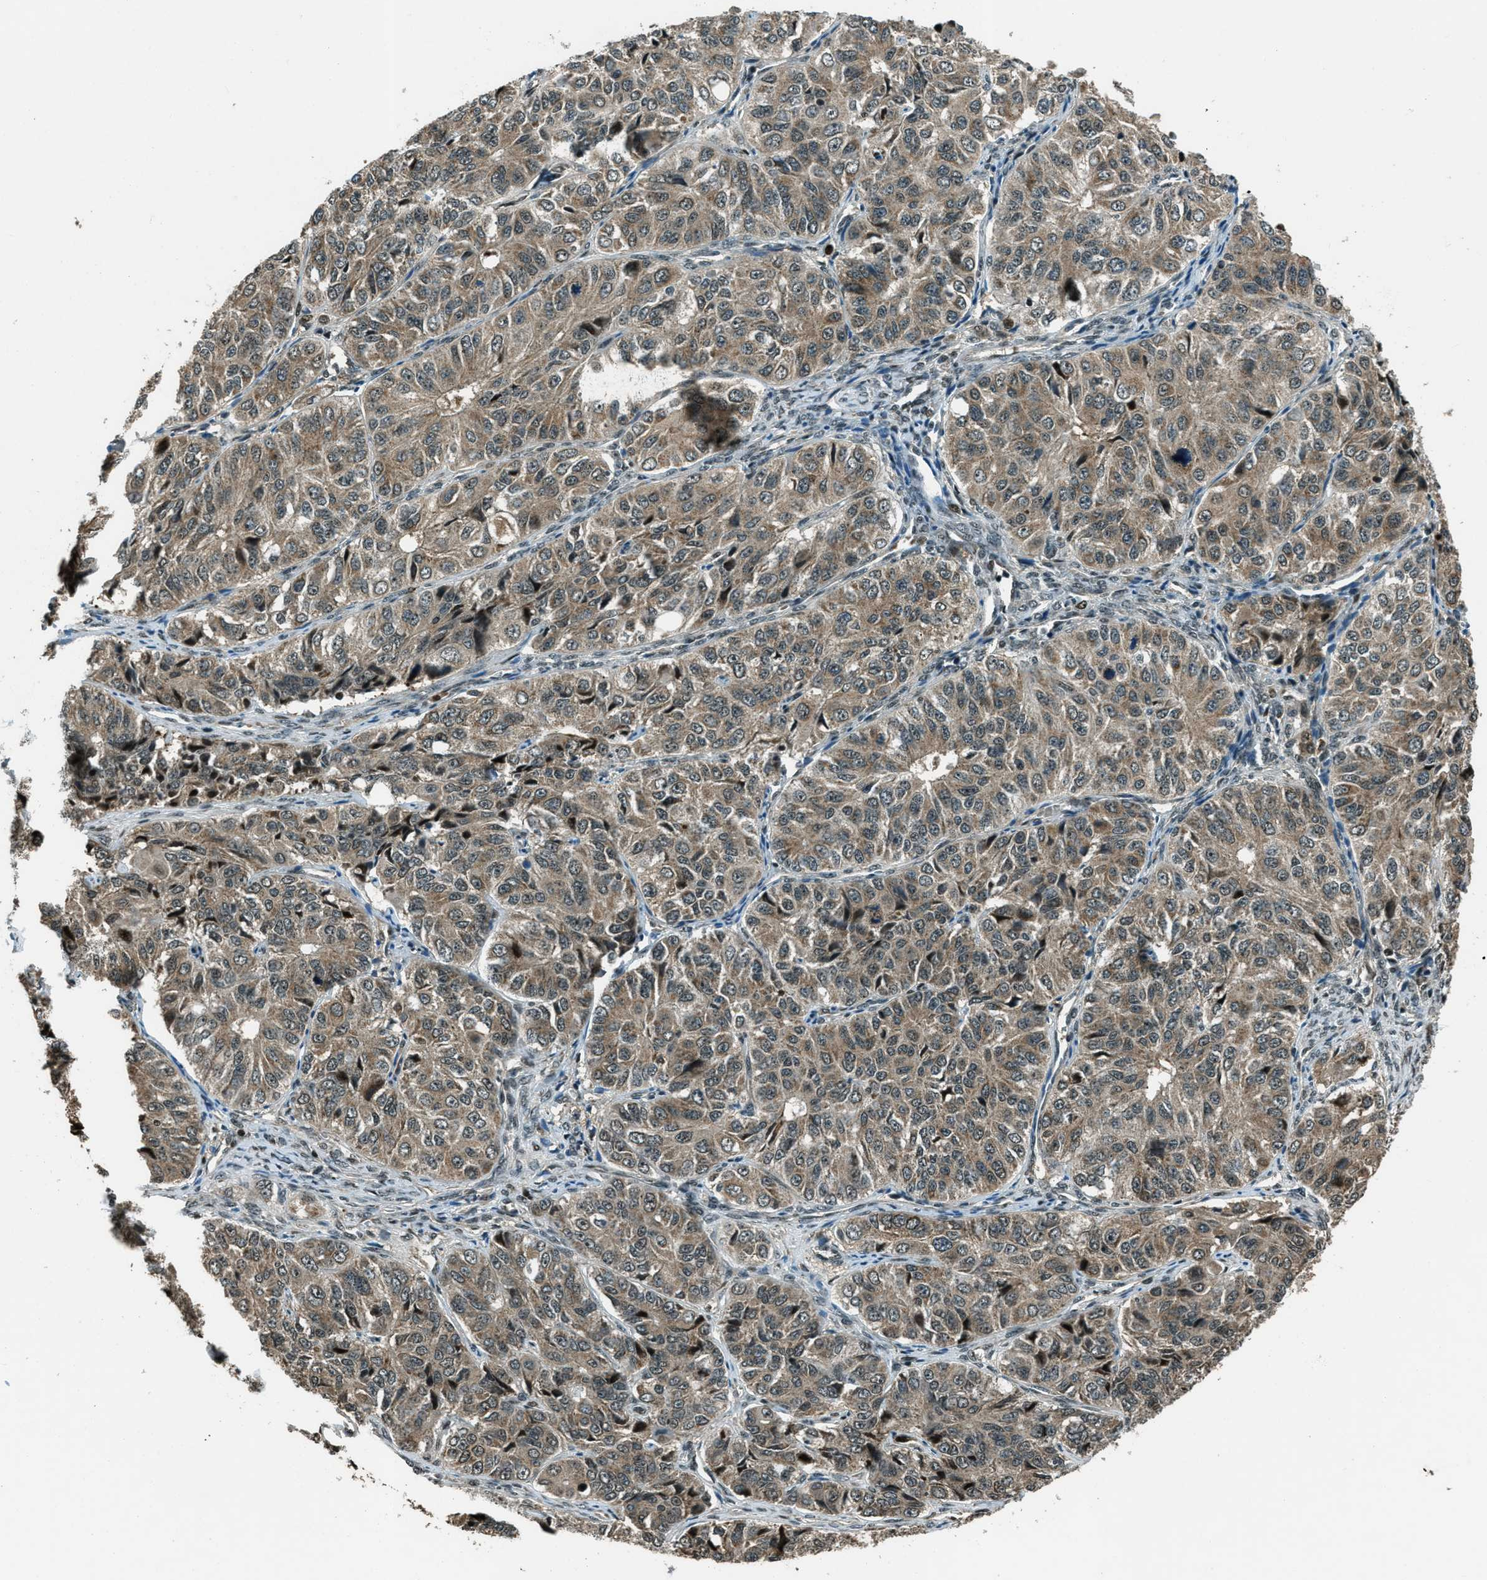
{"staining": {"intensity": "moderate", "quantity": ">75%", "location": "cytoplasmic/membranous,nuclear"}, "tissue": "ovarian cancer", "cell_type": "Tumor cells", "image_type": "cancer", "snomed": [{"axis": "morphology", "description": "Carcinoma, endometroid"}, {"axis": "topography", "description": "Ovary"}], "caption": "Protein staining demonstrates moderate cytoplasmic/membranous and nuclear staining in about >75% of tumor cells in endometroid carcinoma (ovarian).", "gene": "TARDBP", "patient": {"sex": "female", "age": 51}}